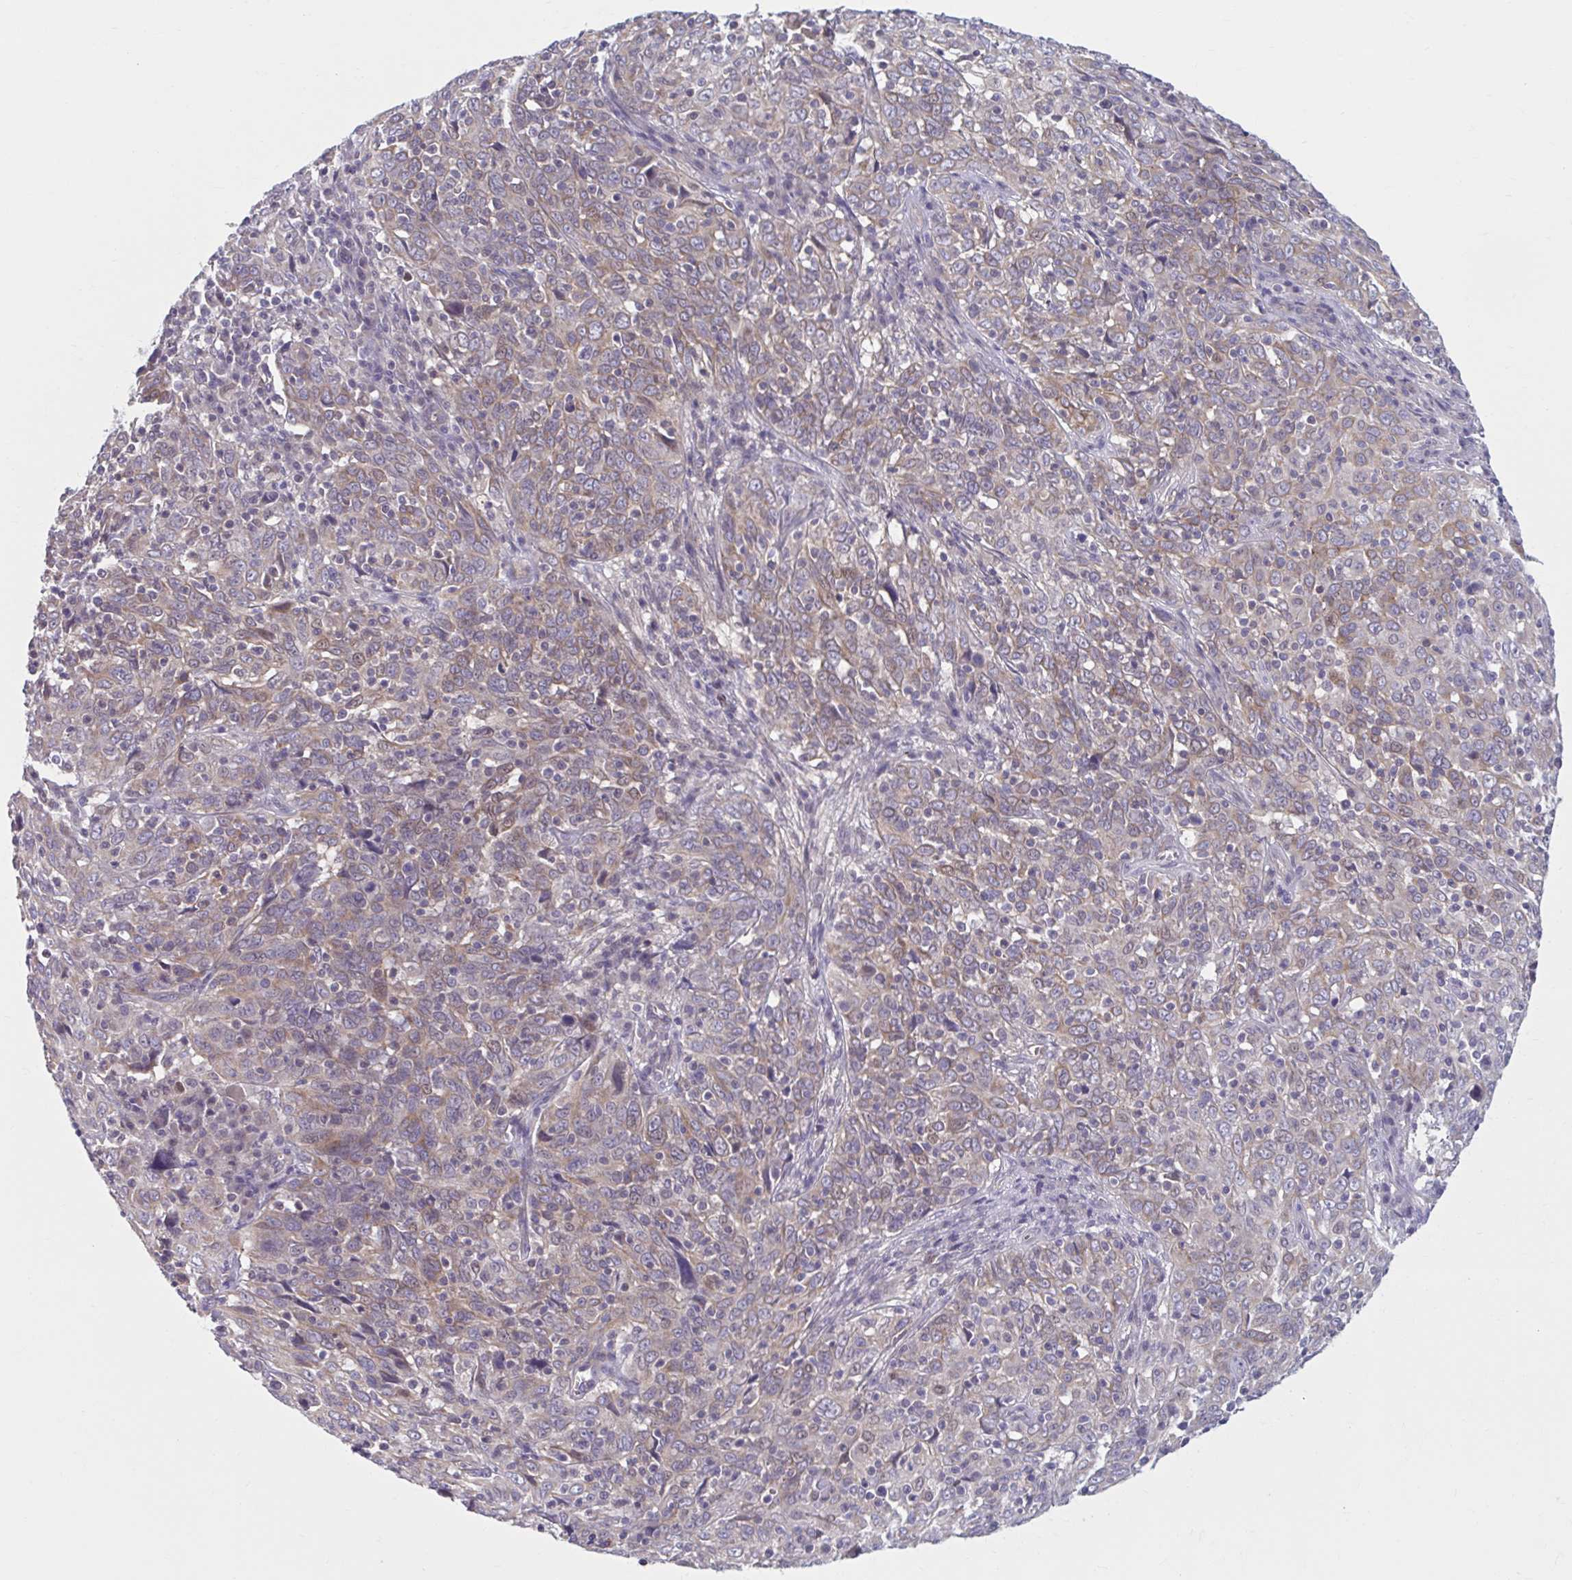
{"staining": {"intensity": "weak", "quantity": "25%-75%", "location": "cytoplasmic/membranous"}, "tissue": "cervical cancer", "cell_type": "Tumor cells", "image_type": "cancer", "snomed": [{"axis": "morphology", "description": "Squamous cell carcinoma, NOS"}, {"axis": "topography", "description": "Cervix"}], "caption": "IHC (DAB (3,3'-diaminobenzidine)) staining of human squamous cell carcinoma (cervical) reveals weak cytoplasmic/membranous protein staining in approximately 25%-75% of tumor cells.", "gene": "CHST3", "patient": {"sex": "female", "age": 46}}